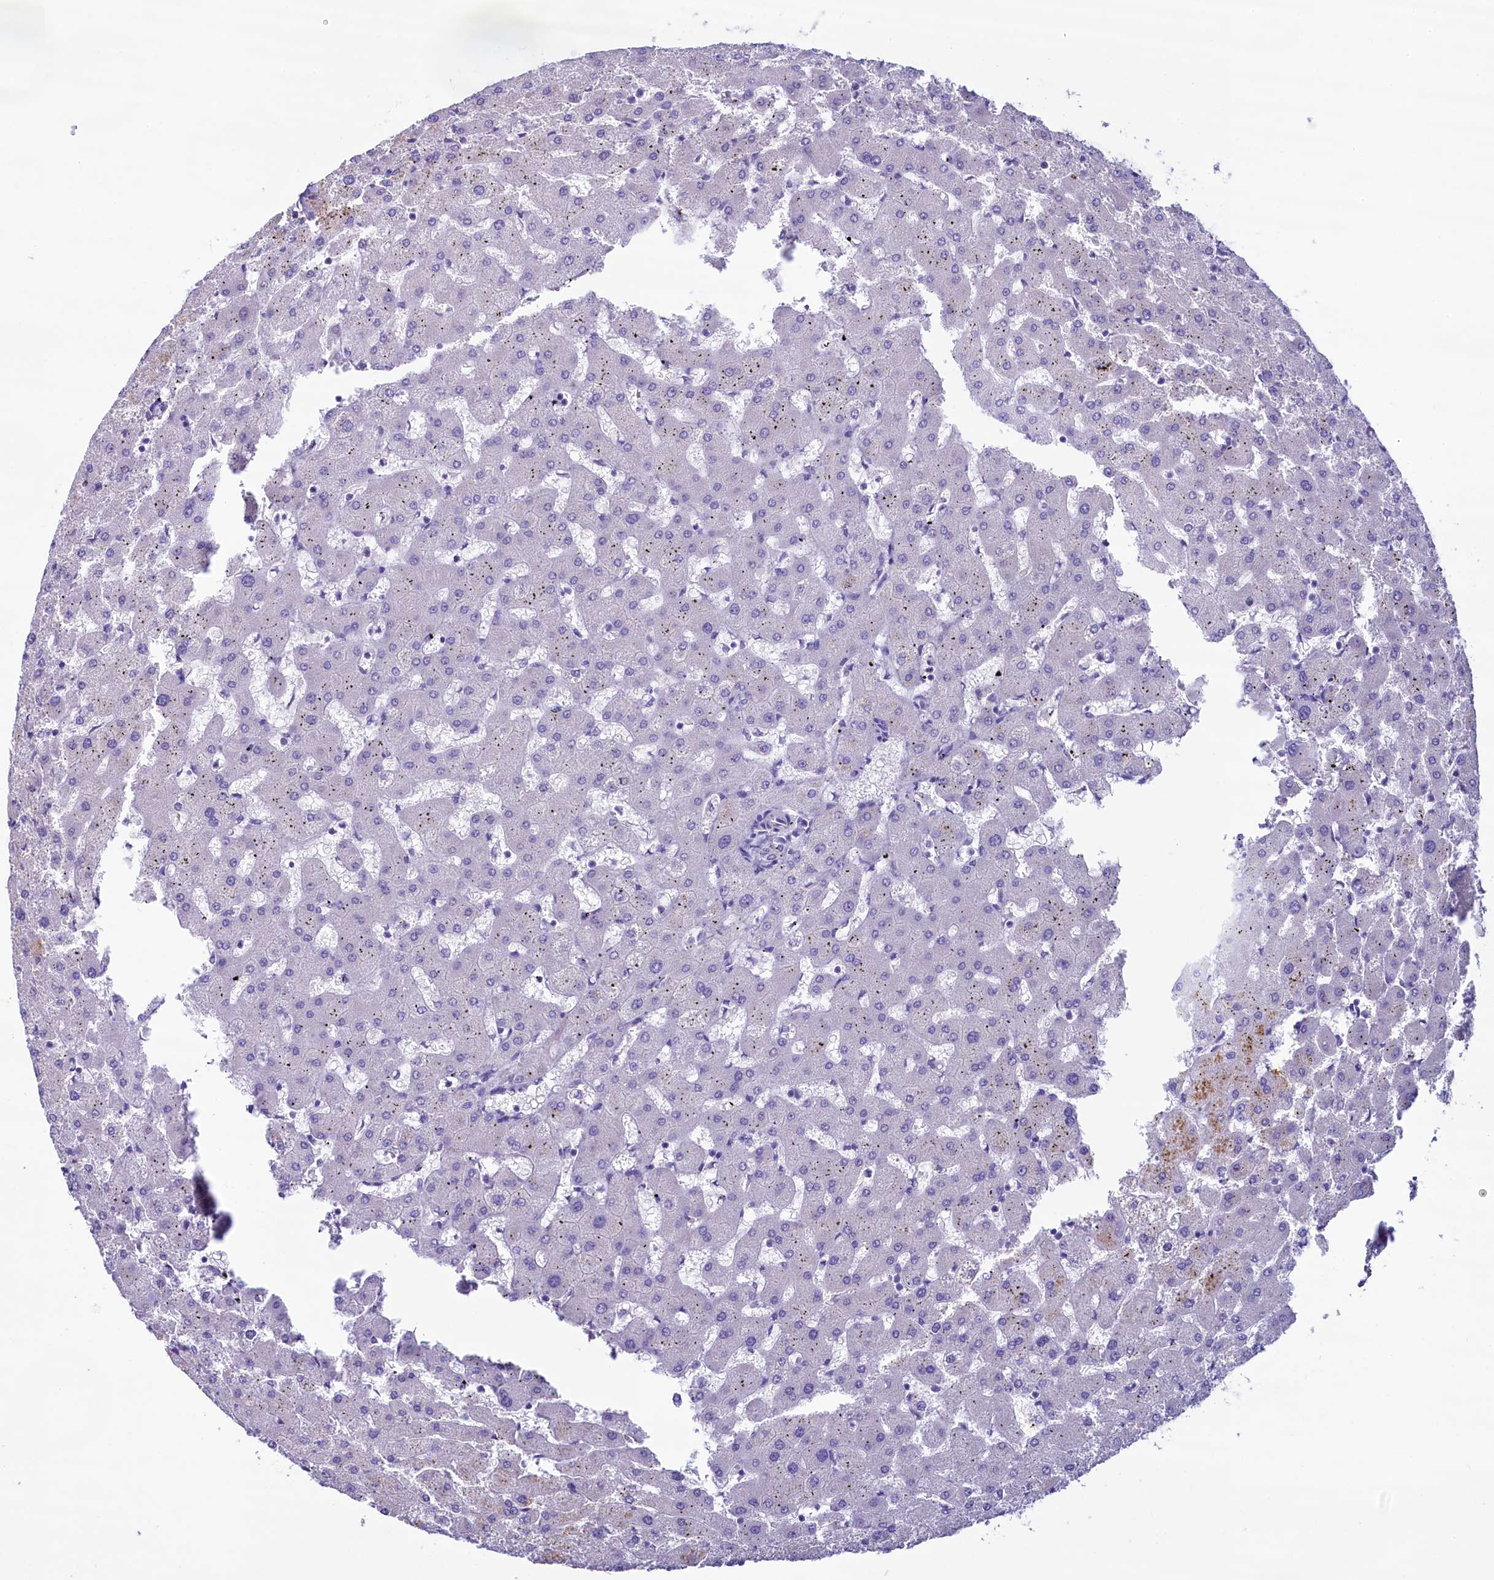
{"staining": {"intensity": "negative", "quantity": "none", "location": "none"}, "tissue": "liver", "cell_type": "Cholangiocytes", "image_type": "normal", "snomed": [{"axis": "morphology", "description": "Normal tissue, NOS"}, {"axis": "topography", "description": "Liver"}], "caption": "A high-resolution photomicrograph shows immunohistochemistry (IHC) staining of normal liver, which demonstrates no significant staining in cholangiocytes.", "gene": "KRBOX5", "patient": {"sex": "female", "age": 63}}